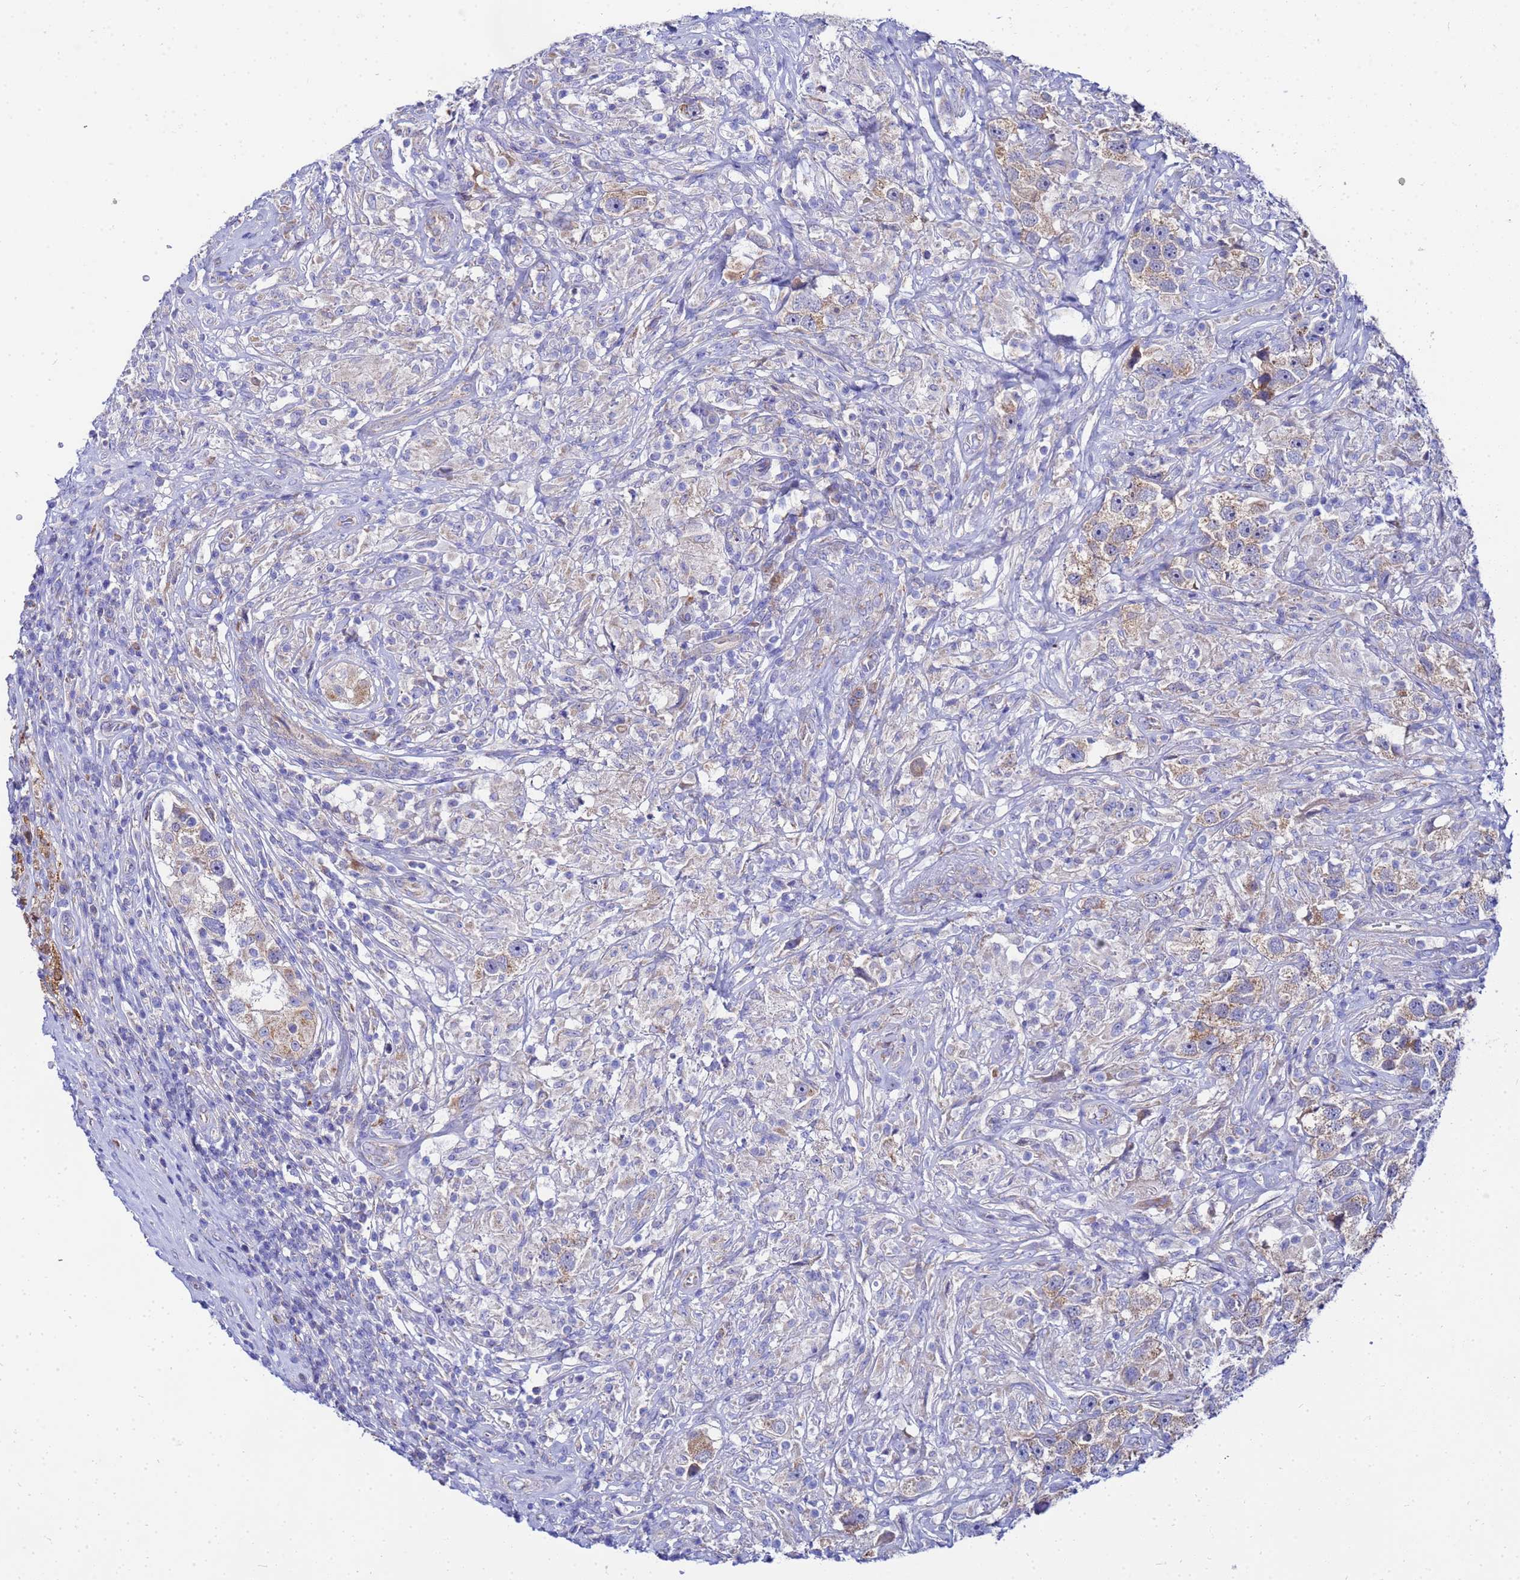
{"staining": {"intensity": "moderate", "quantity": "<25%", "location": "cytoplasmic/membranous"}, "tissue": "testis cancer", "cell_type": "Tumor cells", "image_type": "cancer", "snomed": [{"axis": "morphology", "description": "Seminoma, NOS"}, {"axis": "topography", "description": "Testis"}], "caption": "Immunohistochemical staining of testis seminoma shows moderate cytoplasmic/membranous protein positivity in about <25% of tumor cells. The protein of interest is shown in brown color, while the nuclei are stained blue.", "gene": "FAHD2A", "patient": {"sex": "male", "age": 49}}